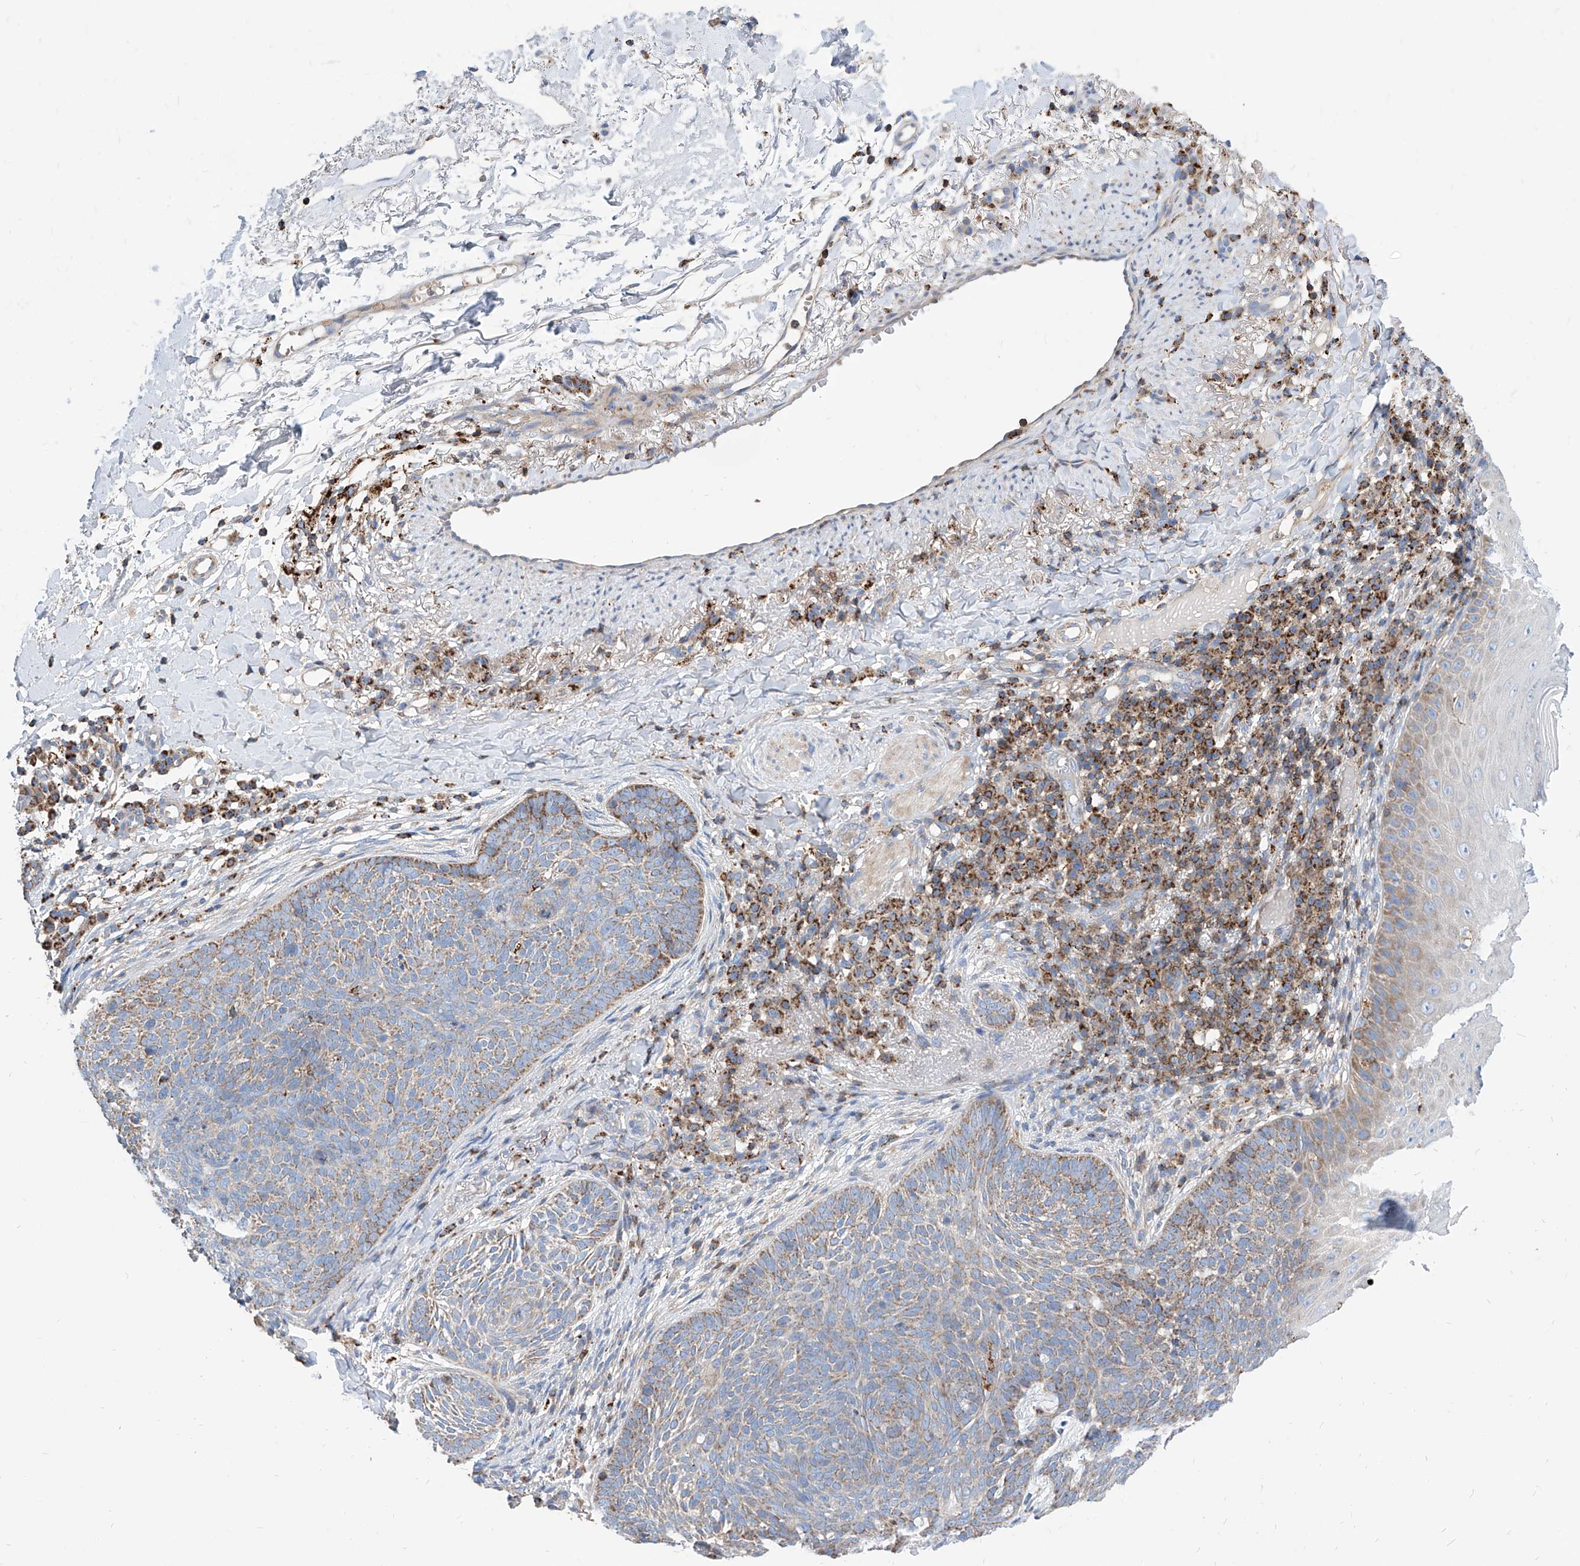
{"staining": {"intensity": "moderate", "quantity": ">75%", "location": "cytoplasmic/membranous"}, "tissue": "skin cancer", "cell_type": "Tumor cells", "image_type": "cancer", "snomed": [{"axis": "morphology", "description": "Basal cell carcinoma"}, {"axis": "topography", "description": "Skin"}], "caption": "A micrograph of skin basal cell carcinoma stained for a protein displays moderate cytoplasmic/membranous brown staining in tumor cells. Immunohistochemistry stains the protein of interest in brown and the nuclei are stained blue.", "gene": "CPNE5", "patient": {"sex": "male", "age": 85}}